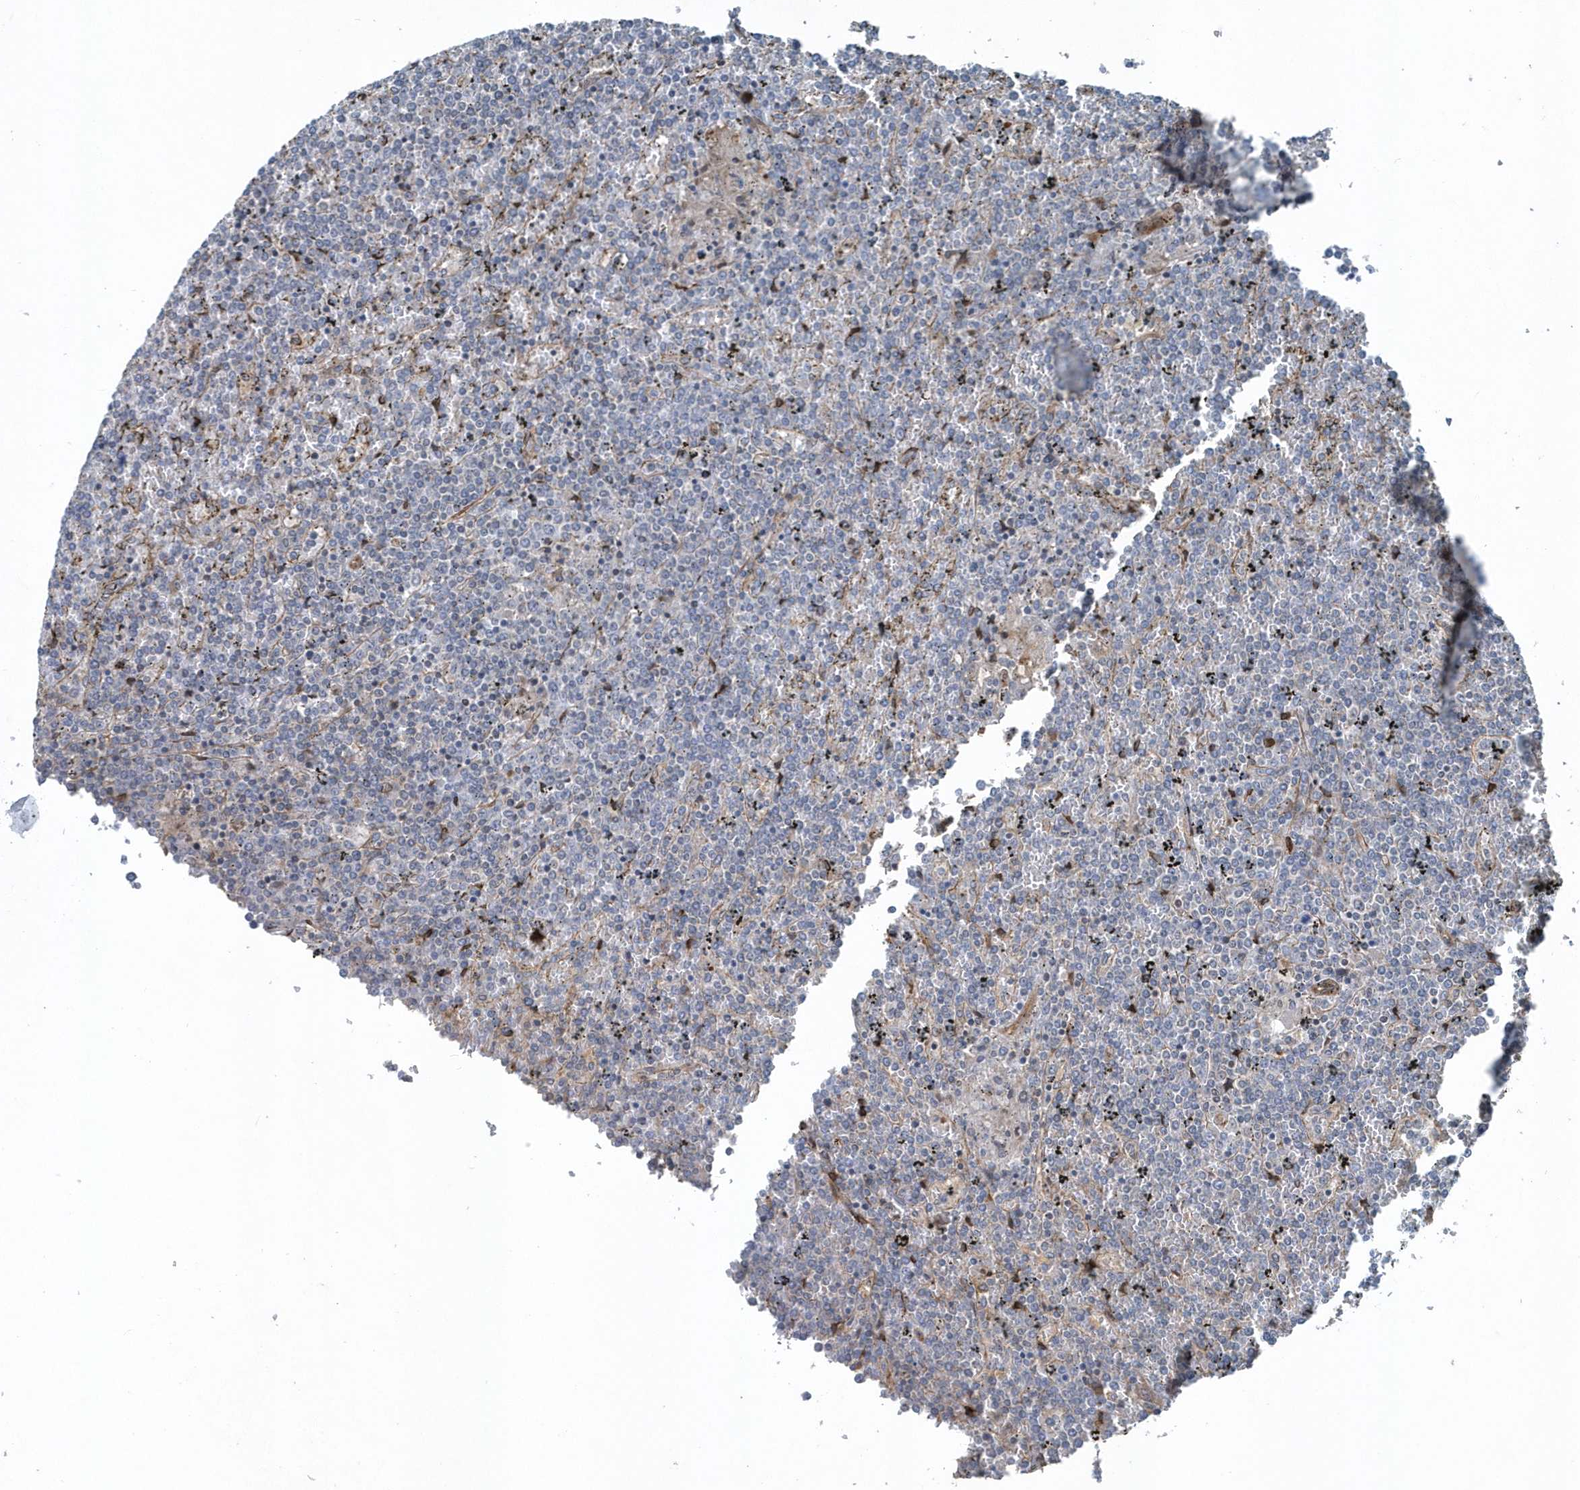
{"staining": {"intensity": "moderate", "quantity": "<25%", "location": "cytoplasmic/membranous"}, "tissue": "lymphoma", "cell_type": "Tumor cells", "image_type": "cancer", "snomed": [{"axis": "morphology", "description": "Malignant lymphoma, non-Hodgkin's type, Low grade"}, {"axis": "topography", "description": "Spleen"}], "caption": "High-magnification brightfield microscopy of malignant lymphoma, non-Hodgkin's type (low-grade) stained with DAB (brown) and counterstained with hematoxylin (blue). tumor cells exhibit moderate cytoplasmic/membranous staining is present in approximately<25% of cells.", "gene": "MCC", "patient": {"sex": "female", "age": 19}}